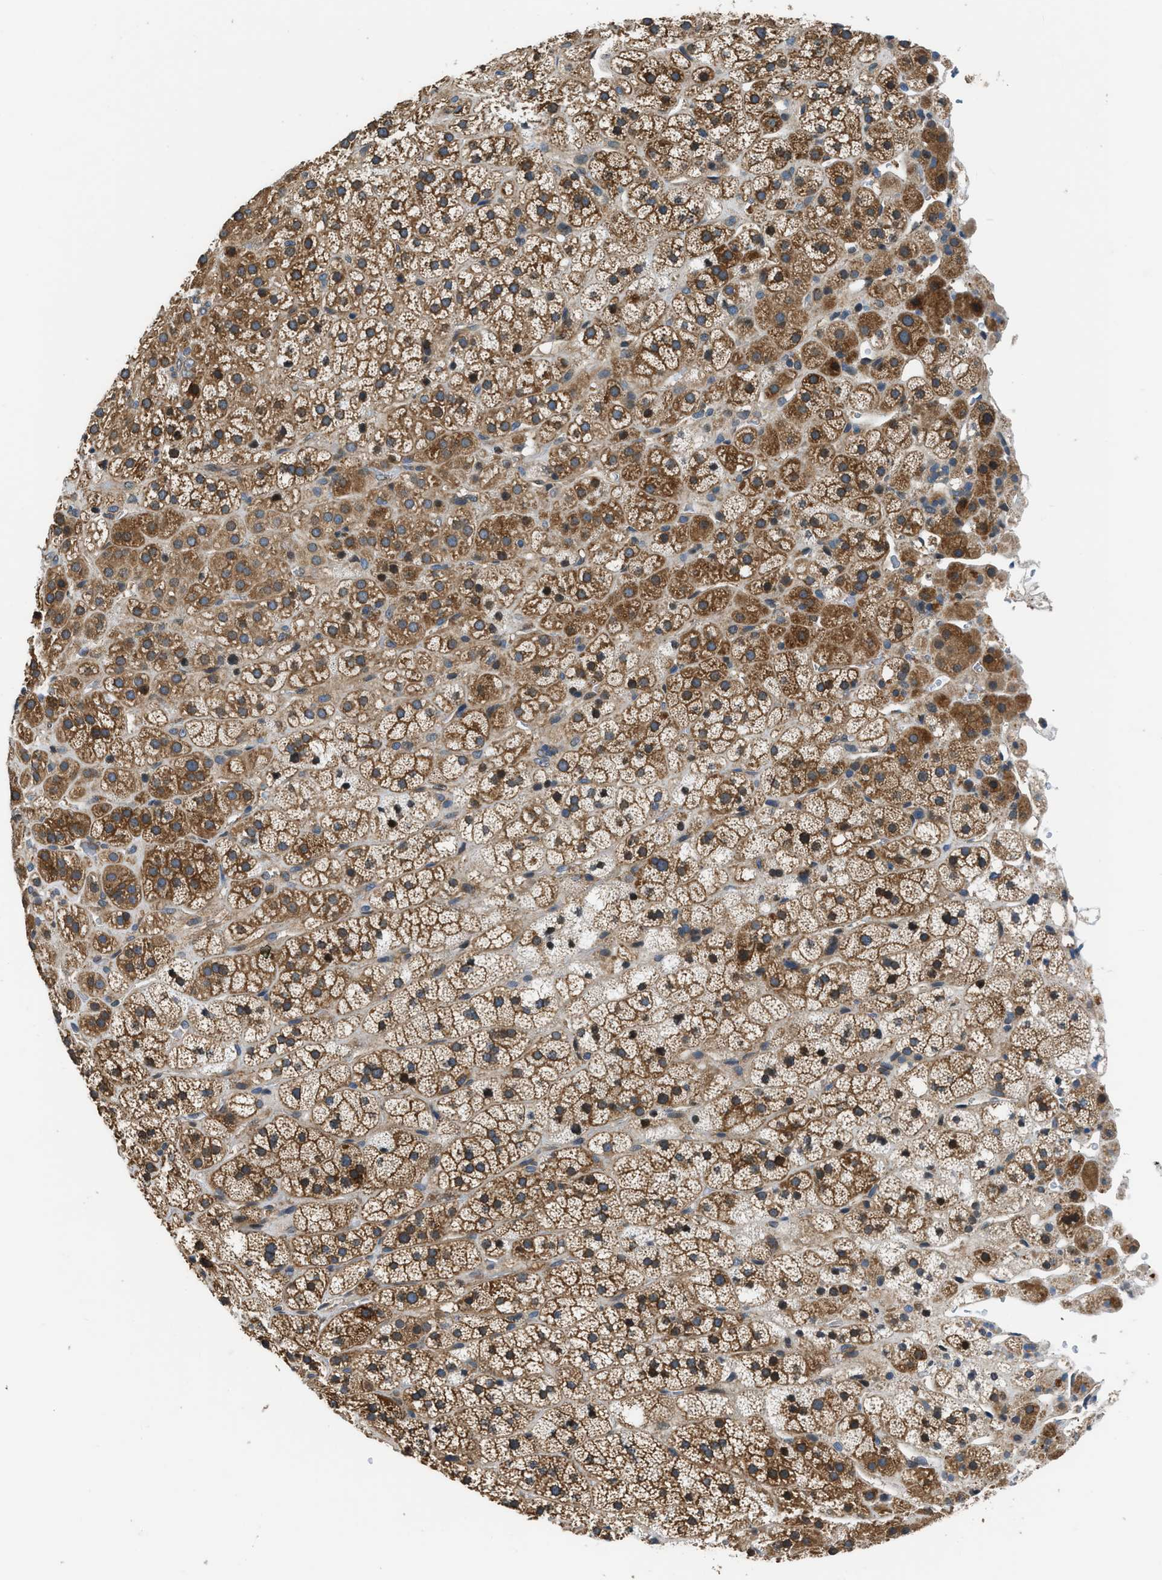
{"staining": {"intensity": "moderate", "quantity": ">75%", "location": "cytoplasmic/membranous"}, "tissue": "adrenal gland", "cell_type": "Glandular cells", "image_type": "normal", "snomed": [{"axis": "morphology", "description": "Normal tissue, NOS"}, {"axis": "topography", "description": "Adrenal gland"}], "caption": "Protein staining reveals moderate cytoplasmic/membranous expression in about >75% of glandular cells in unremarkable adrenal gland. (DAB IHC, brown staining for protein, blue staining for nuclei).", "gene": "IL3RA", "patient": {"sex": "male", "age": 56}}